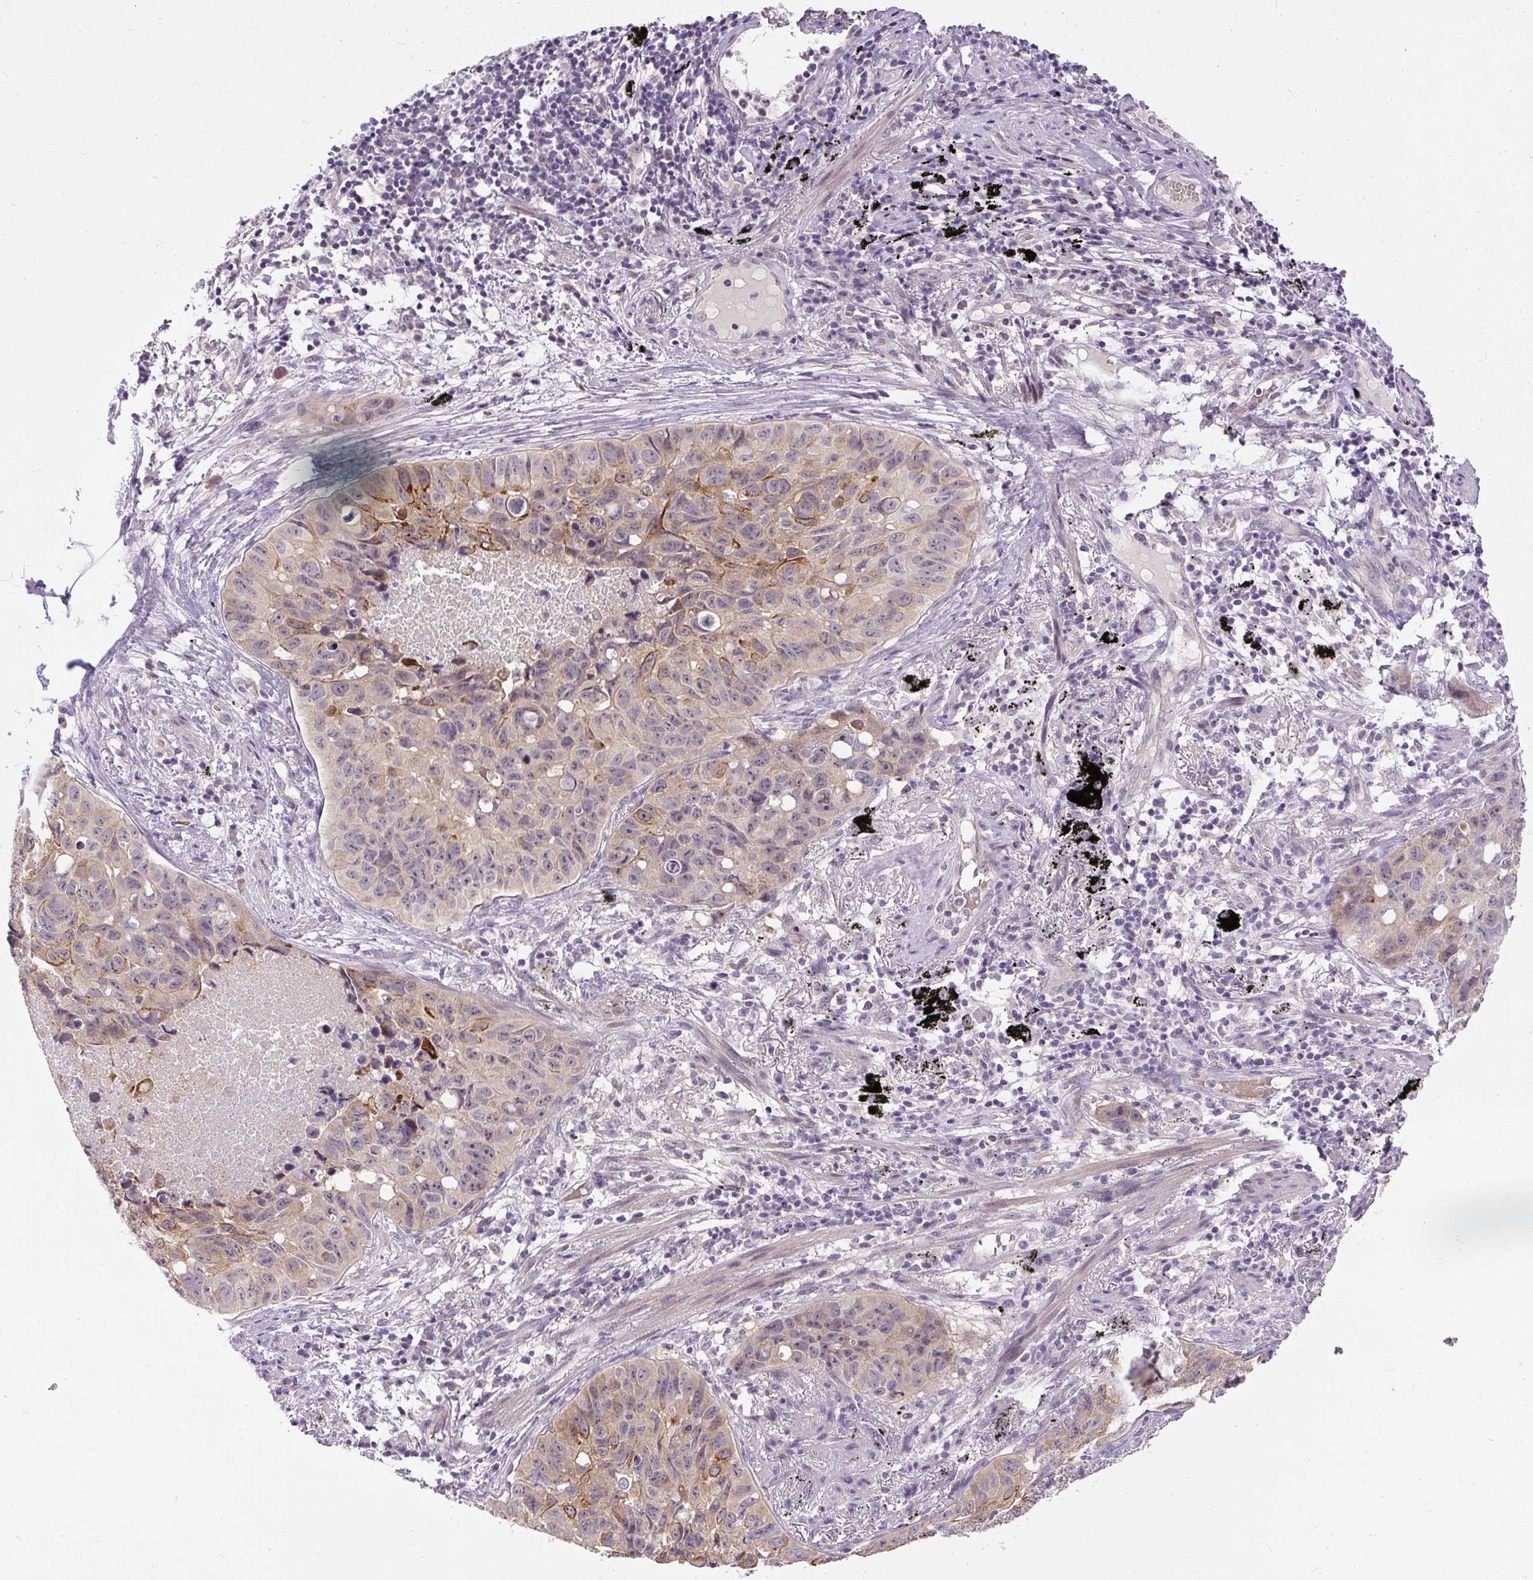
{"staining": {"intensity": "moderate", "quantity": "<25%", "location": "cytoplasmic/membranous"}, "tissue": "lung cancer", "cell_type": "Tumor cells", "image_type": "cancer", "snomed": [{"axis": "morphology", "description": "Squamous cell carcinoma, NOS"}, {"axis": "topography", "description": "Lung"}], "caption": "A brown stain labels moderate cytoplasmic/membranous positivity of a protein in lung squamous cell carcinoma tumor cells.", "gene": "FAM117B", "patient": {"sex": "male", "age": 60}}